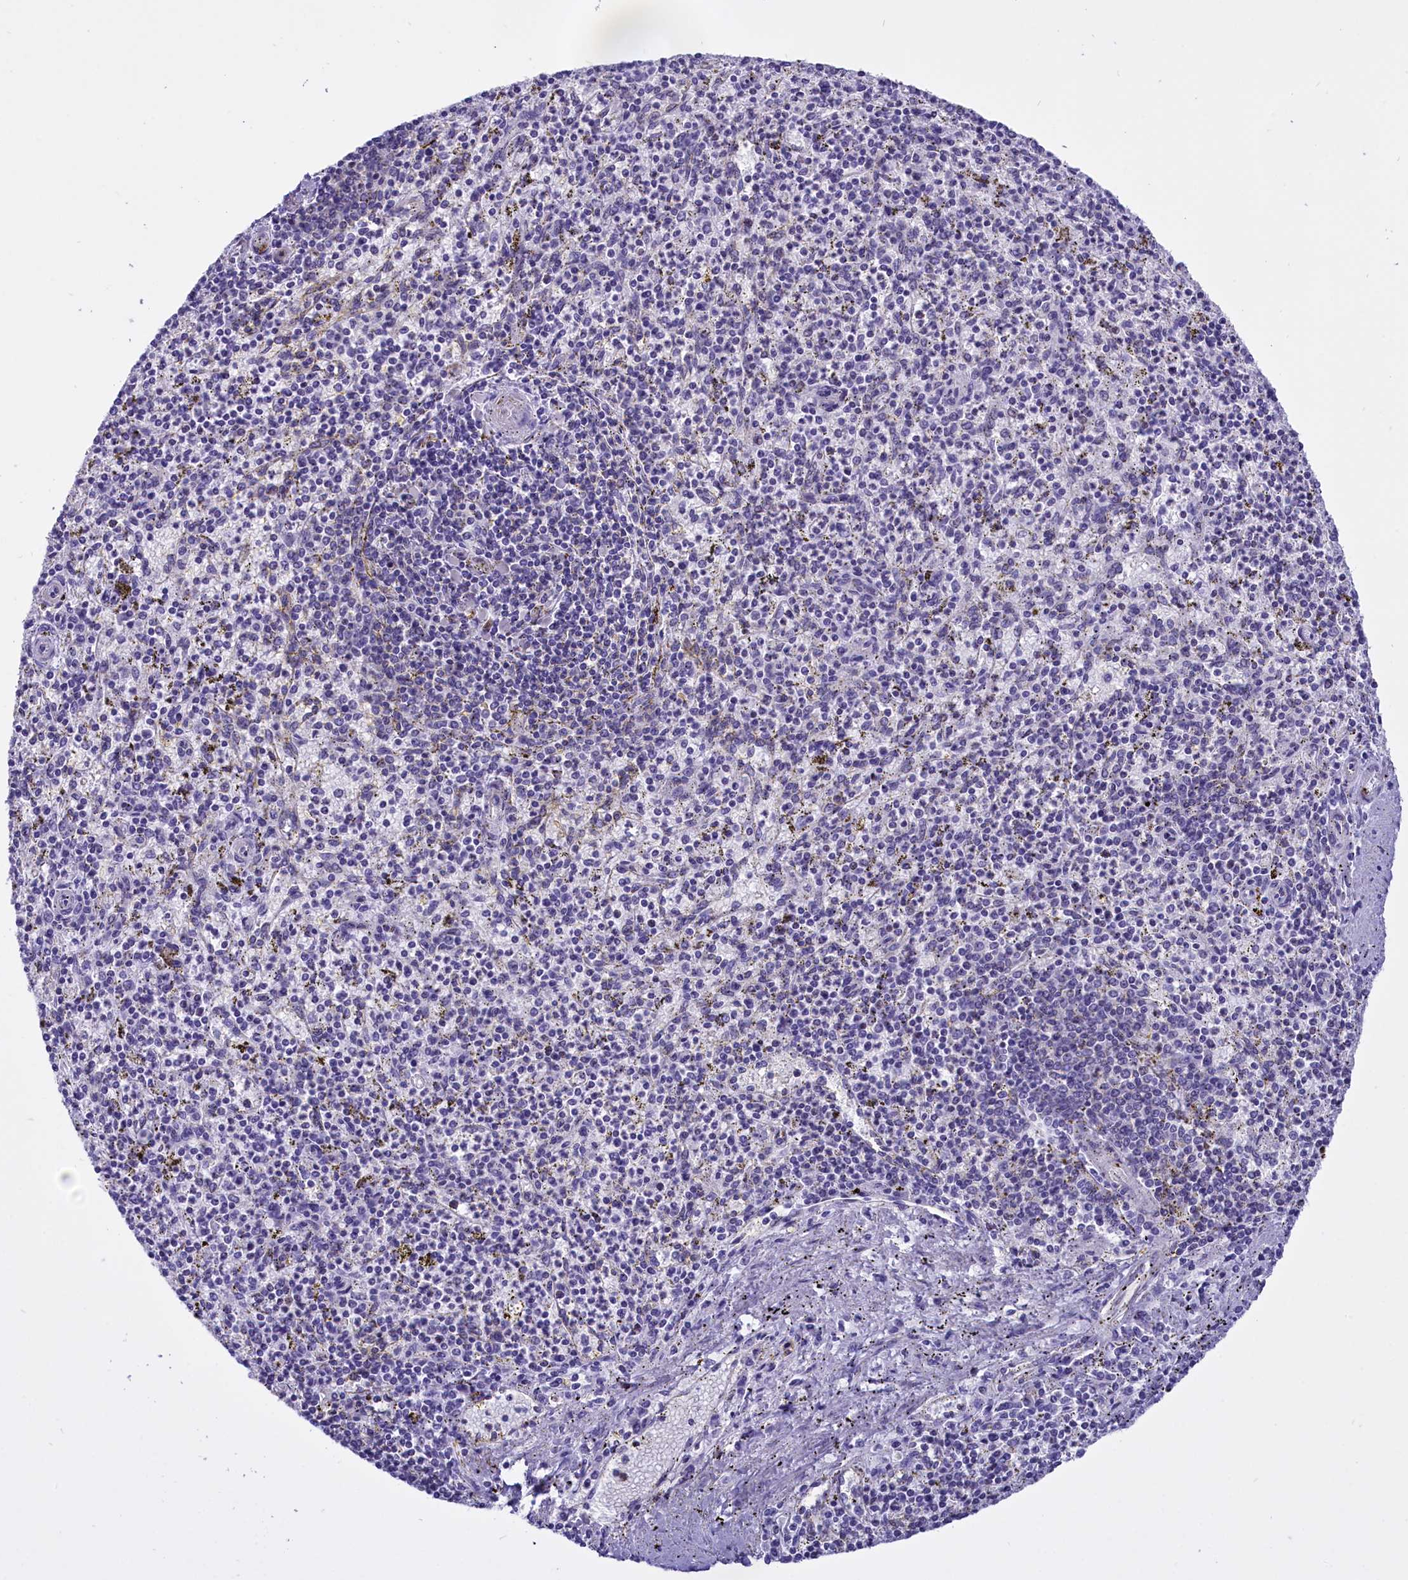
{"staining": {"intensity": "weak", "quantity": "<25%", "location": "nuclear"}, "tissue": "spleen", "cell_type": "Cells in red pulp", "image_type": "normal", "snomed": [{"axis": "morphology", "description": "Normal tissue, NOS"}, {"axis": "topography", "description": "Spleen"}], "caption": "This is a histopathology image of immunohistochemistry staining of normal spleen, which shows no expression in cells in red pulp.", "gene": "SPIRE2", "patient": {"sex": "male", "age": 72}}